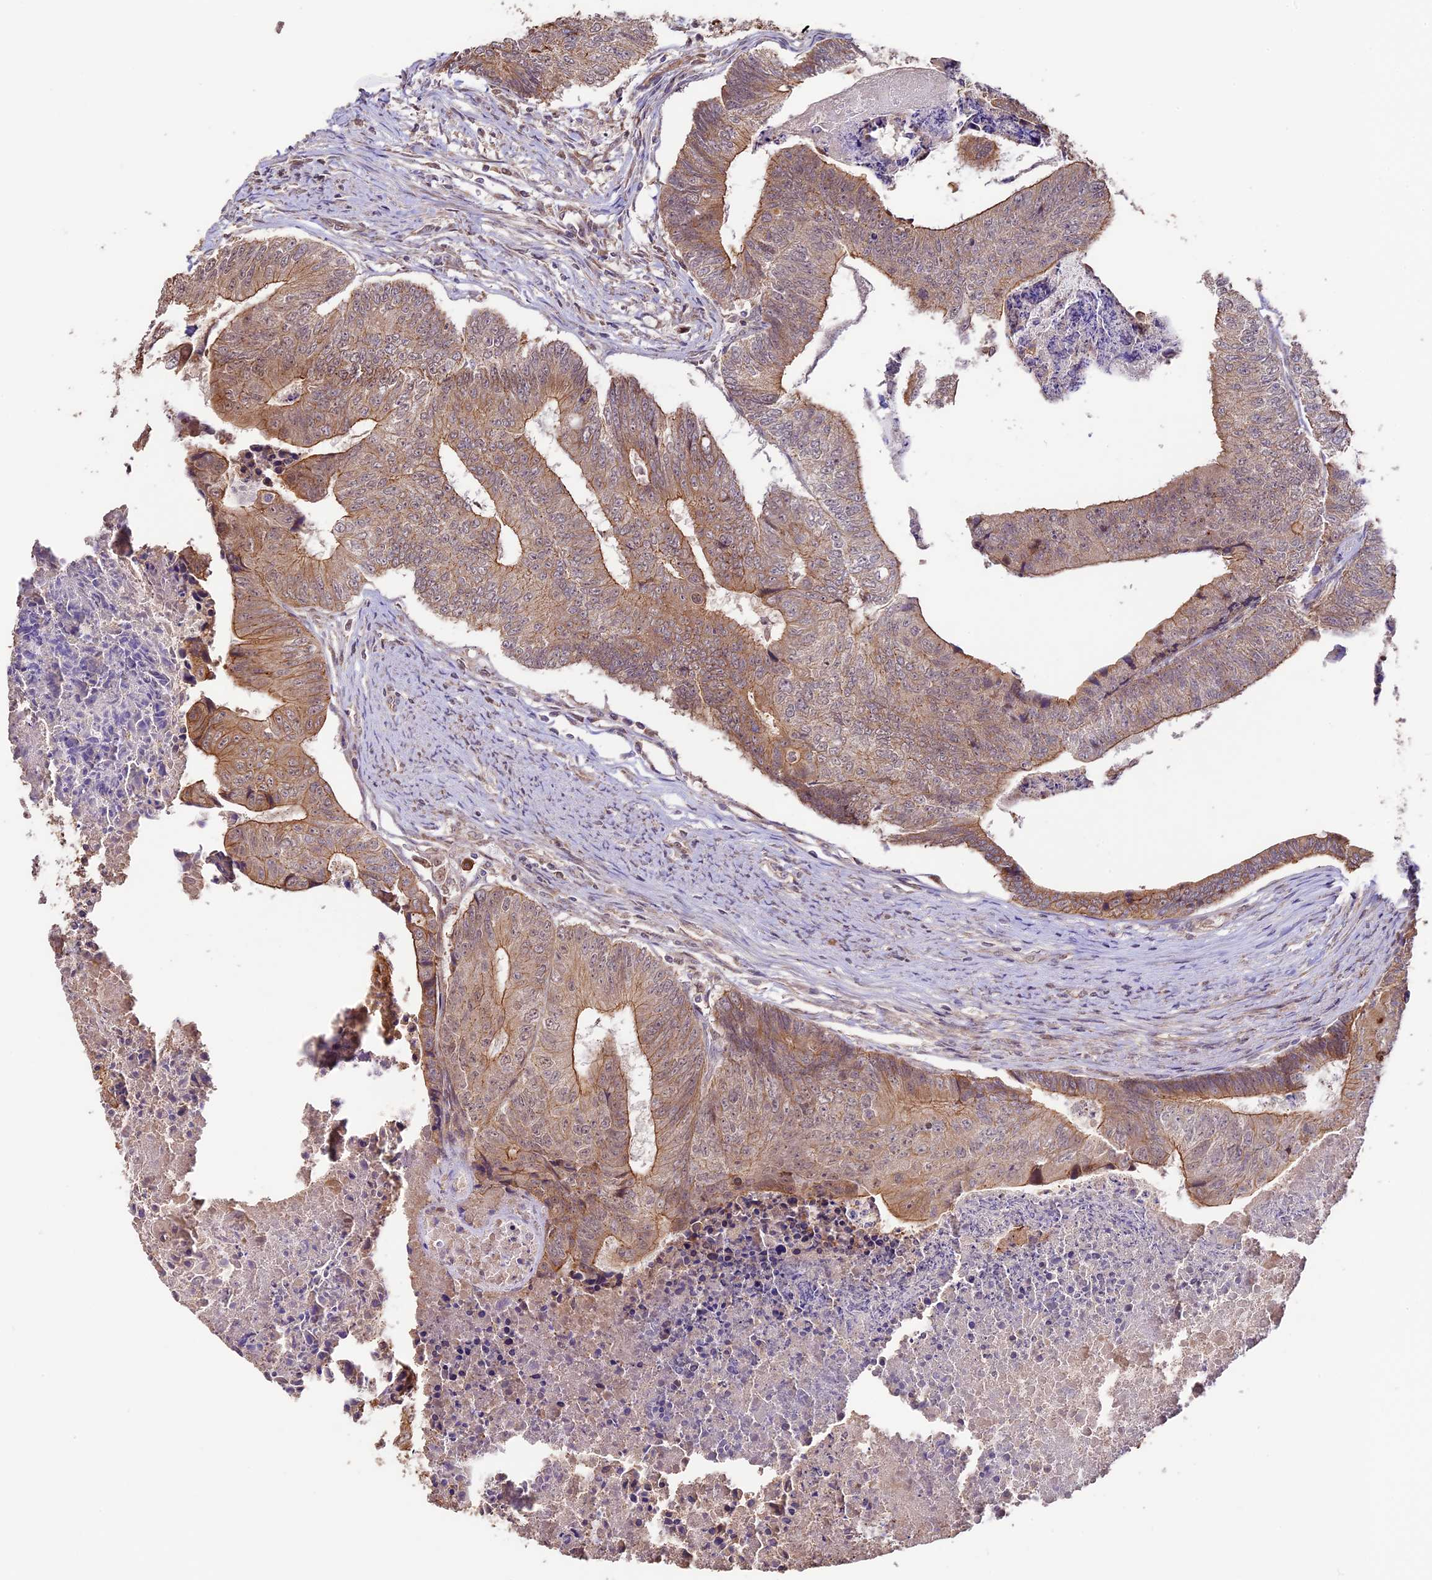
{"staining": {"intensity": "moderate", "quantity": ">75%", "location": "cytoplasmic/membranous"}, "tissue": "colorectal cancer", "cell_type": "Tumor cells", "image_type": "cancer", "snomed": [{"axis": "morphology", "description": "Adenocarcinoma, NOS"}, {"axis": "topography", "description": "Colon"}], "caption": "Adenocarcinoma (colorectal) tissue shows moderate cytoplasmic/membranous expression in about >75% of tumor cells", "gene": "BCAS4", "patient": {"sex": "female", "age": 67}}